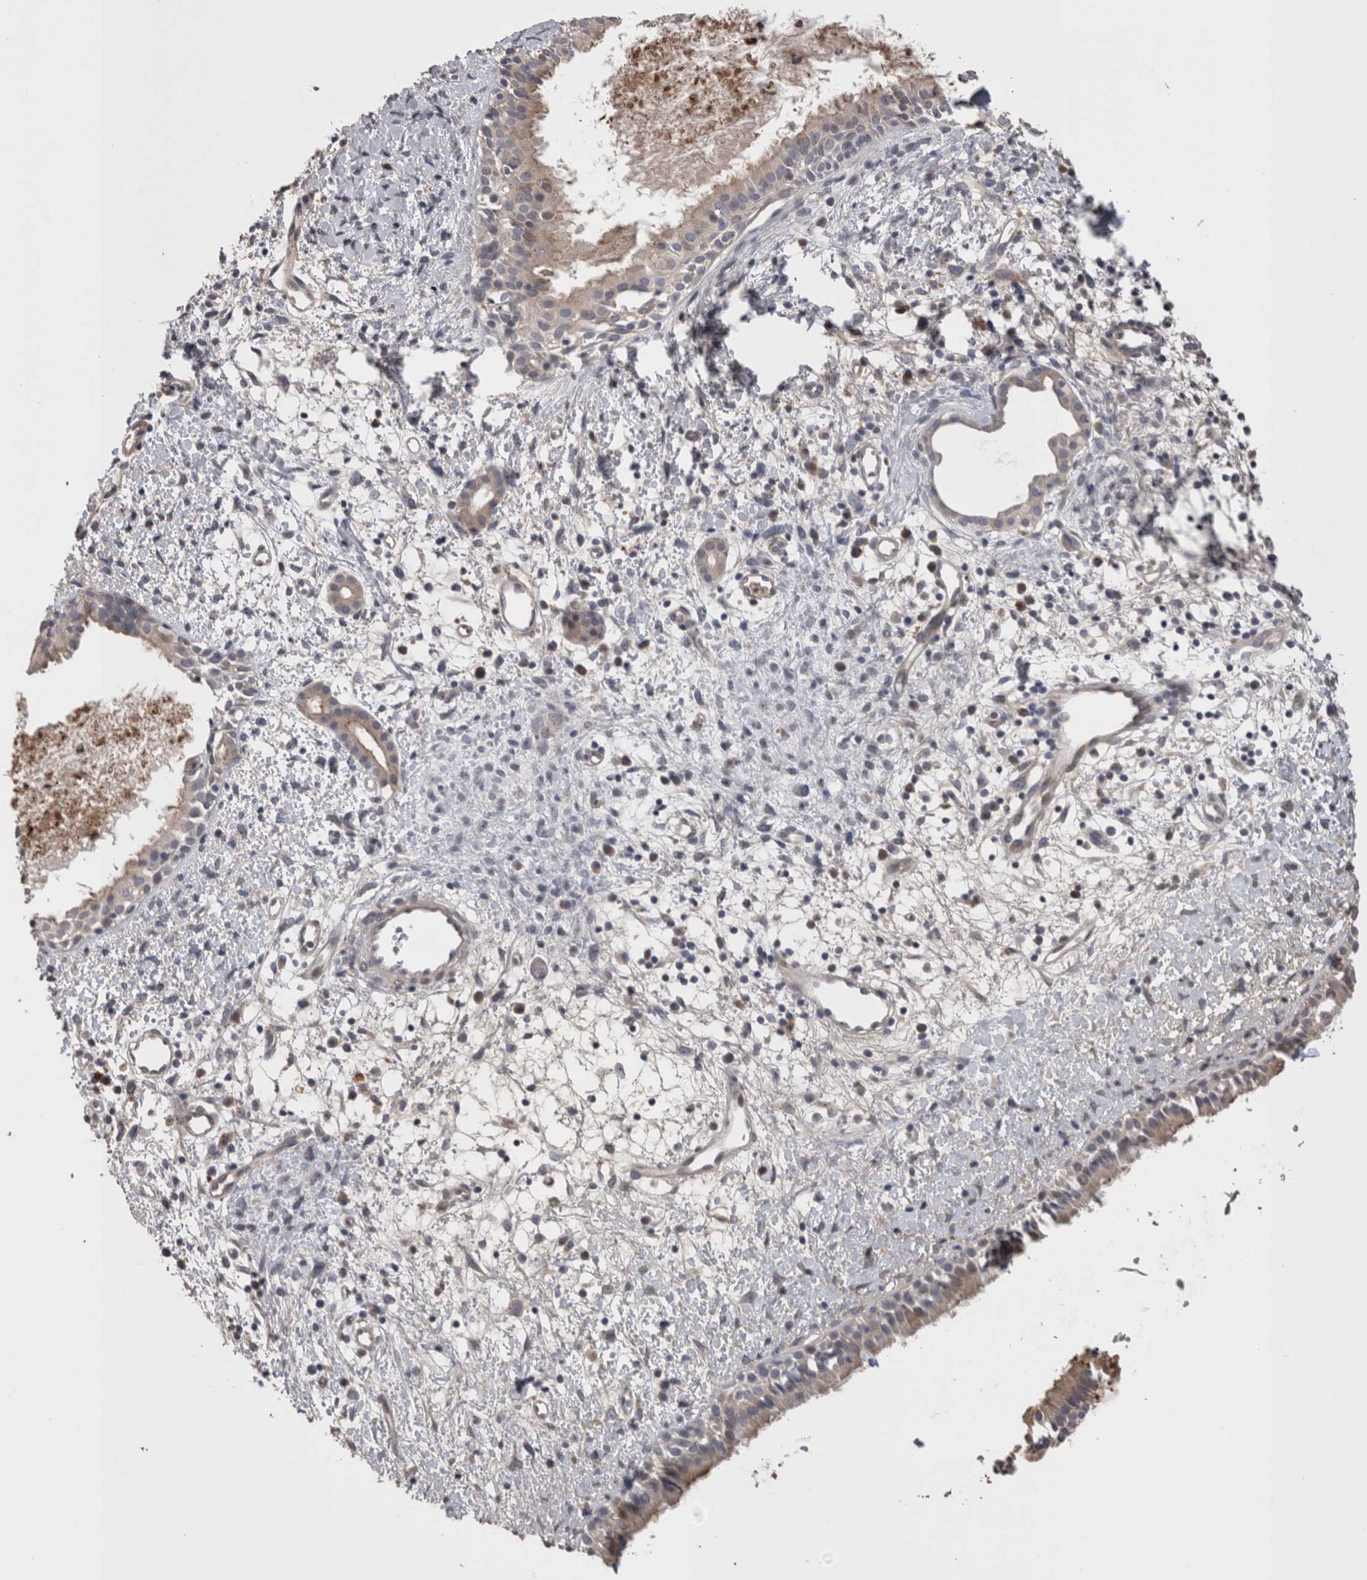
{"staining": {"intensity": "moderate", "quantity": ">75%", "location": "cytoplasmic/membranous"}, "tissue": "nasopharynx", "cell_type": "Respiratory epithelial cells", "image_type": "normal", "snomed": [{"axis": "morphology", "description": "Normal tissue, NOS"}, {"axis": "topography", "description": "Nasopharynx"}], "caption": "Immunohistochemical staining of normal nasopharynx reveals >75% levels of moderate cytoplasmic/membranous protein expression in approximately >75% of respiratory epithelial cells.", "gene": "STC1", "patient": {"sex": "male", "age": 22}}